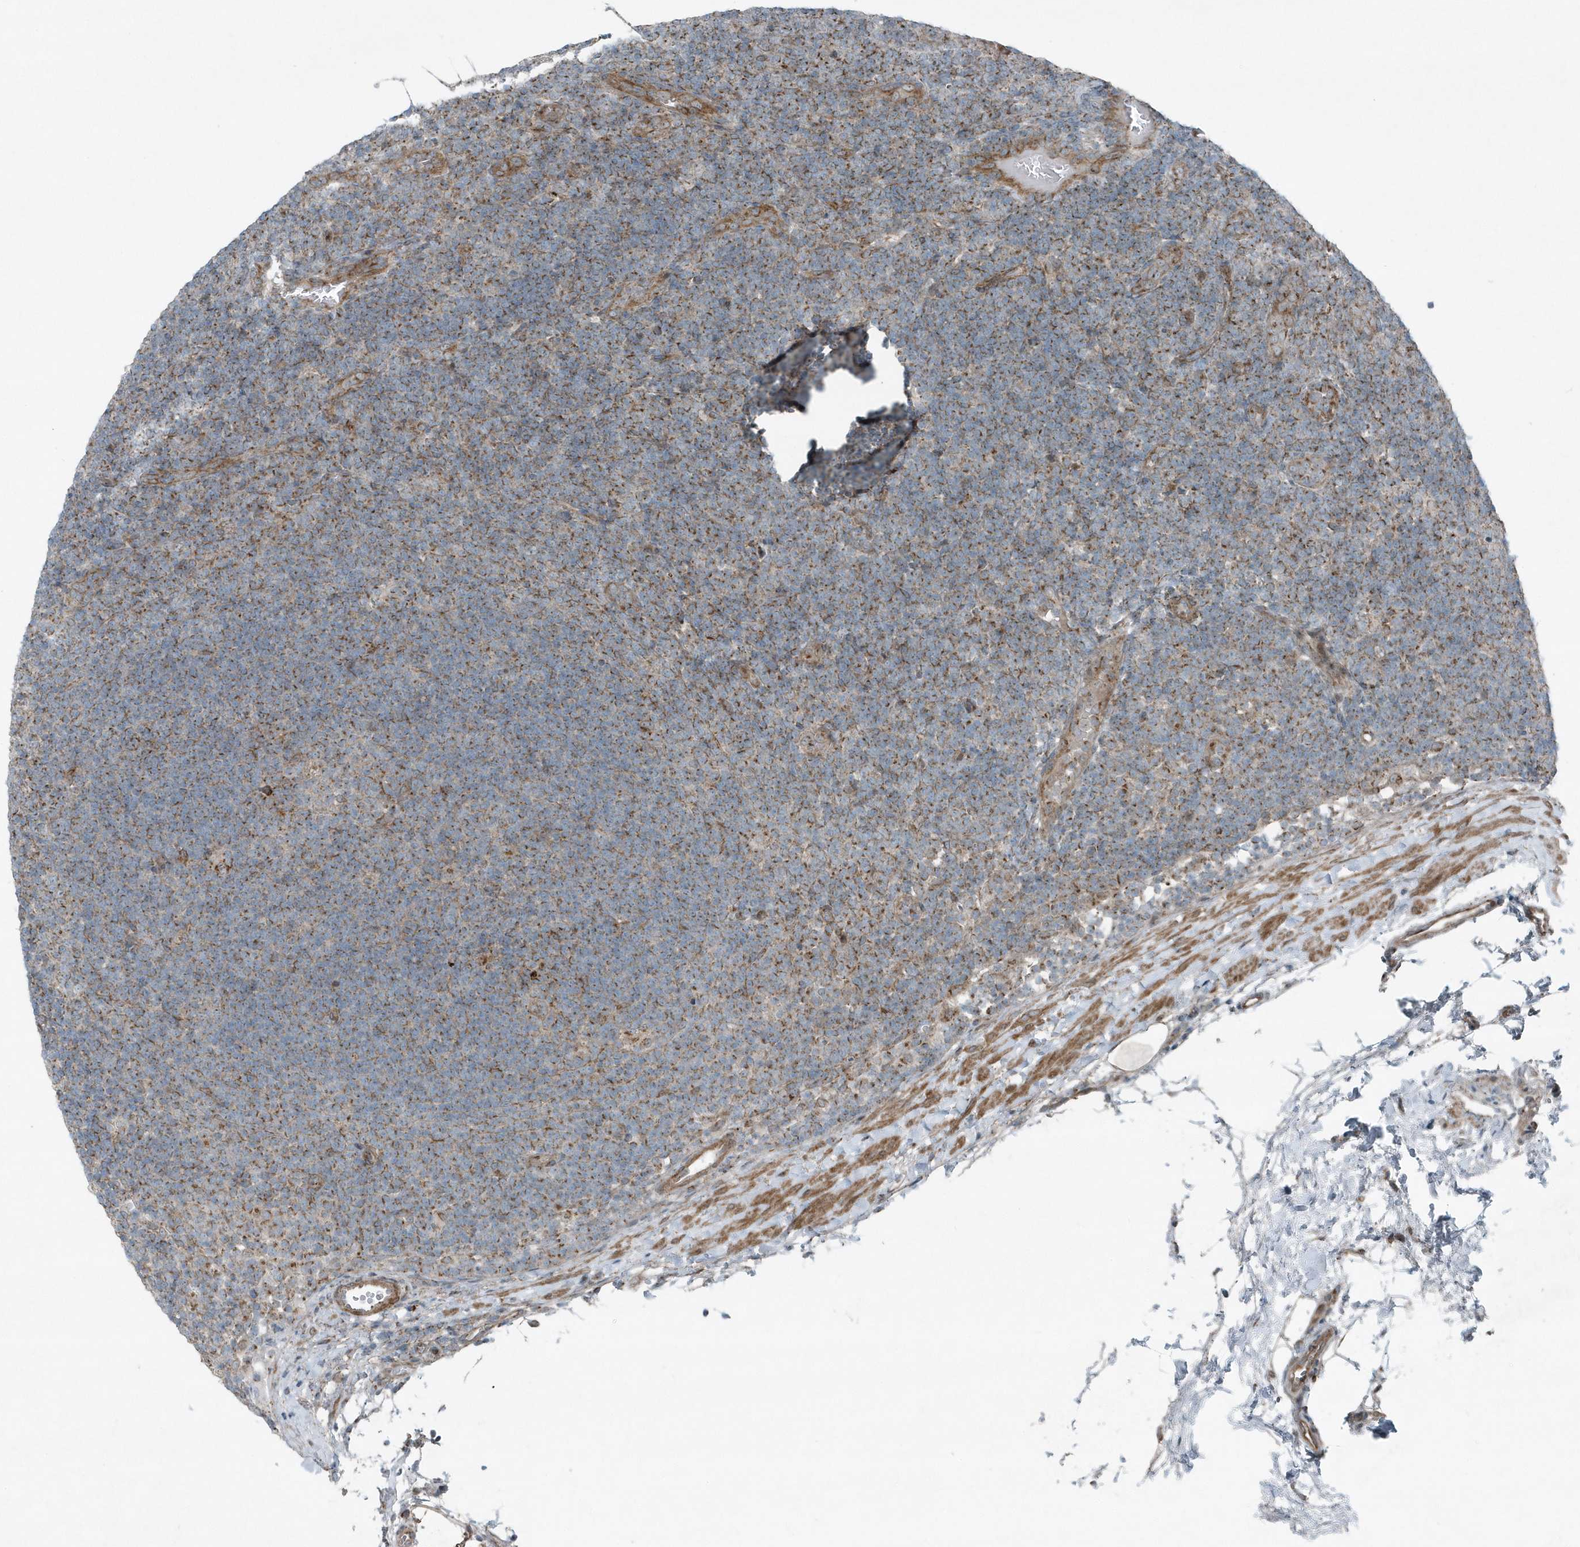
{"staining": {"intensity": "weak", "quantity": "25%-75%", "location": "cytoplasmic/membranous"}, "tissue": "lymphoma", "cell_type": "Tumor cells", "image_type": "cancer", "snomed": [{"axis": "morphology", "description": "Hodgkin's disease, NOS"}, {"axis": "topography", "description": "Lymph node"}], "caption": "DAB (3,3'-diaminobenzidine) immunohistochemical staining of human lymphoma demonstrates weak cytoplasmic/membranous protein staining in about 25%-75% of tumor cells.", "gene": "GCC2", "patient": {"sex": "female", "age": 57}}